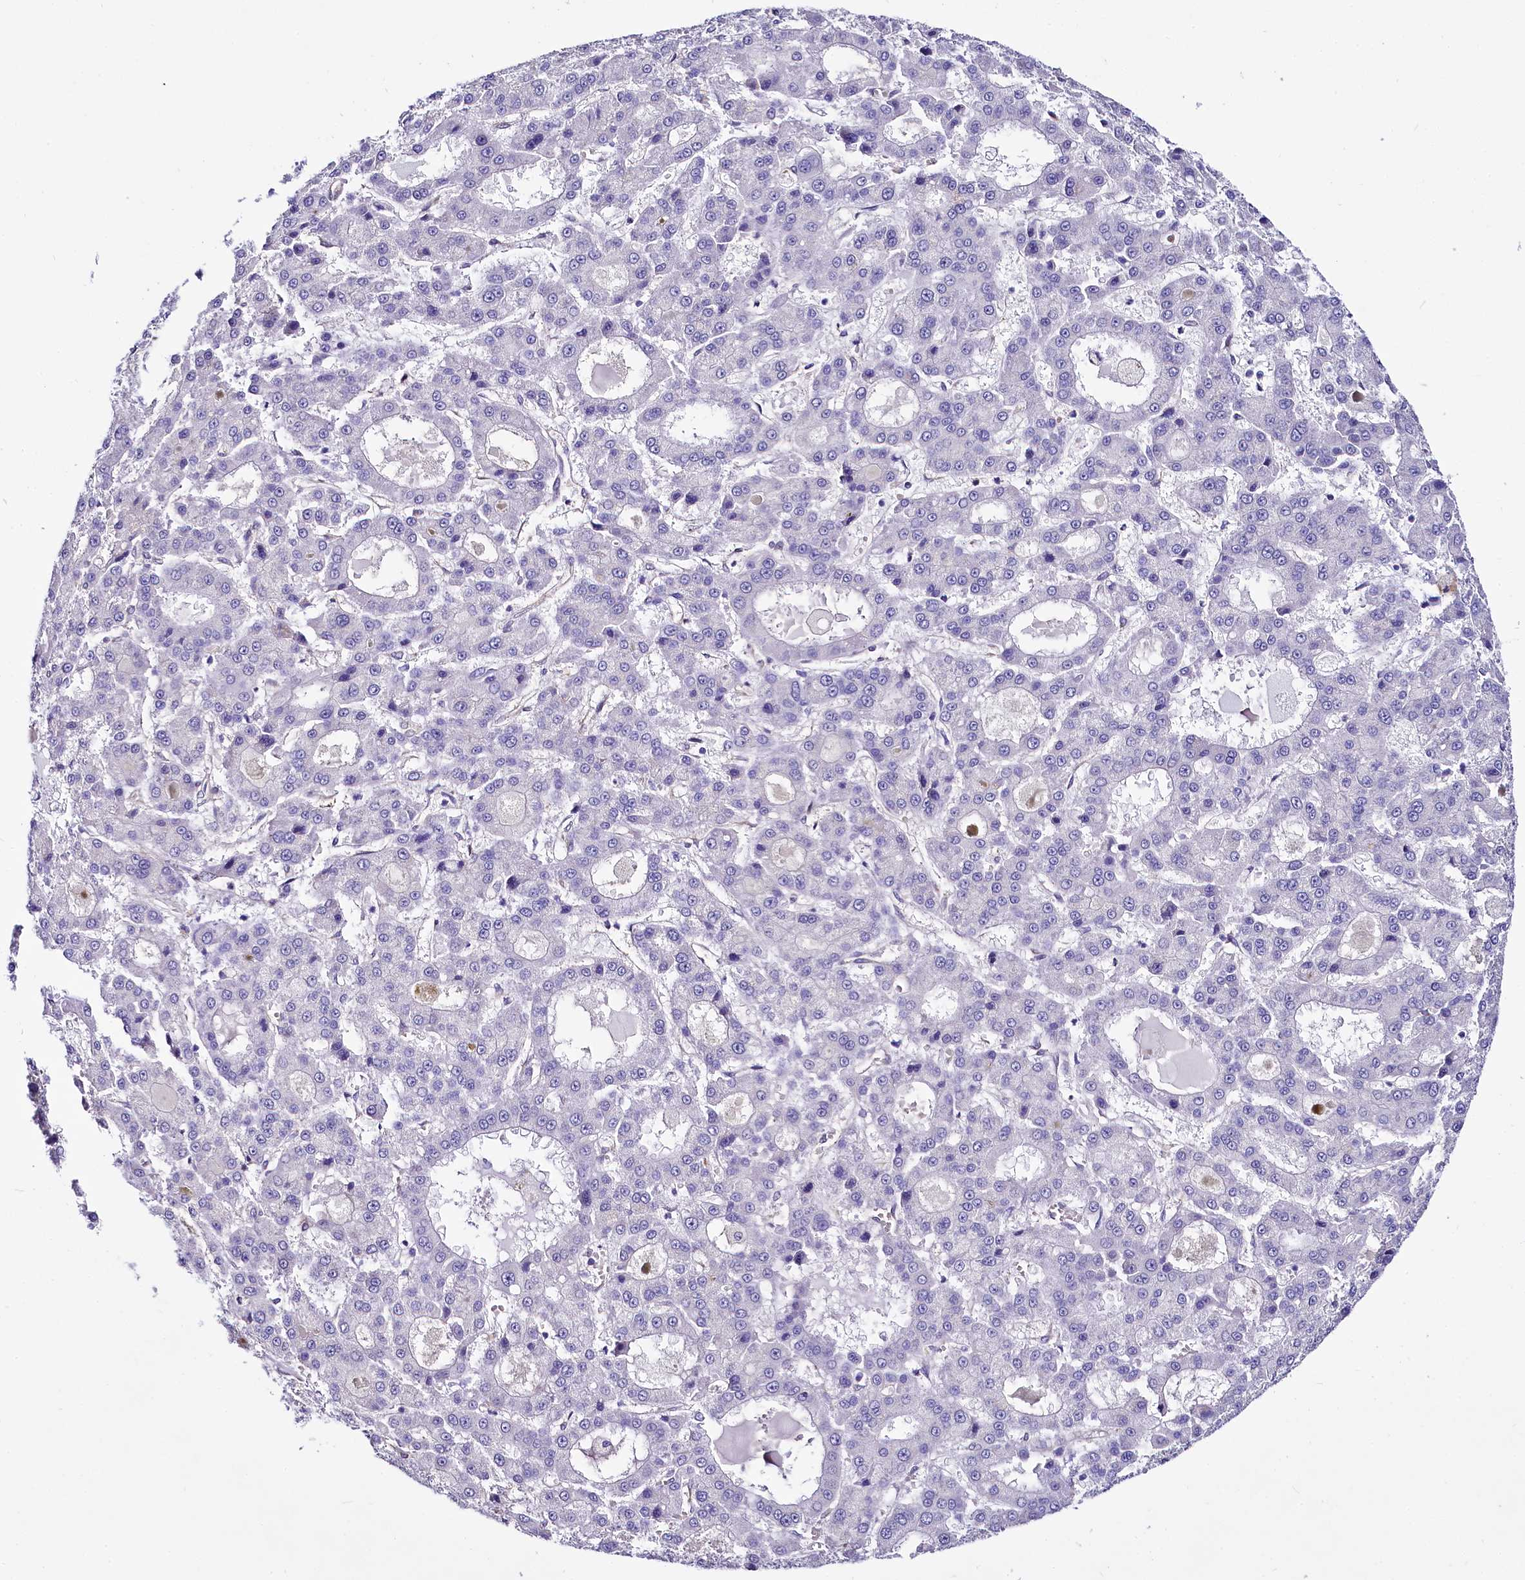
{"staining": {"intensity": "negative", "quantity": "none", "location": "none"}, "tissue": "liver cancer", "cell_type": "Tumor cells", "image_type": "cancer", "snomed": [{"axis": "morphology", "description": "Carcinoma, Hepatocellular, NOS"}, {"axis": "topography", "description": "Liver"}], "caption": "A histopathology image of liver cancer stained for a protein demonstrates no brown staining in tumor cells.", "gene": "STXBP1", "patient": {"sex": "male", "age": 70}}